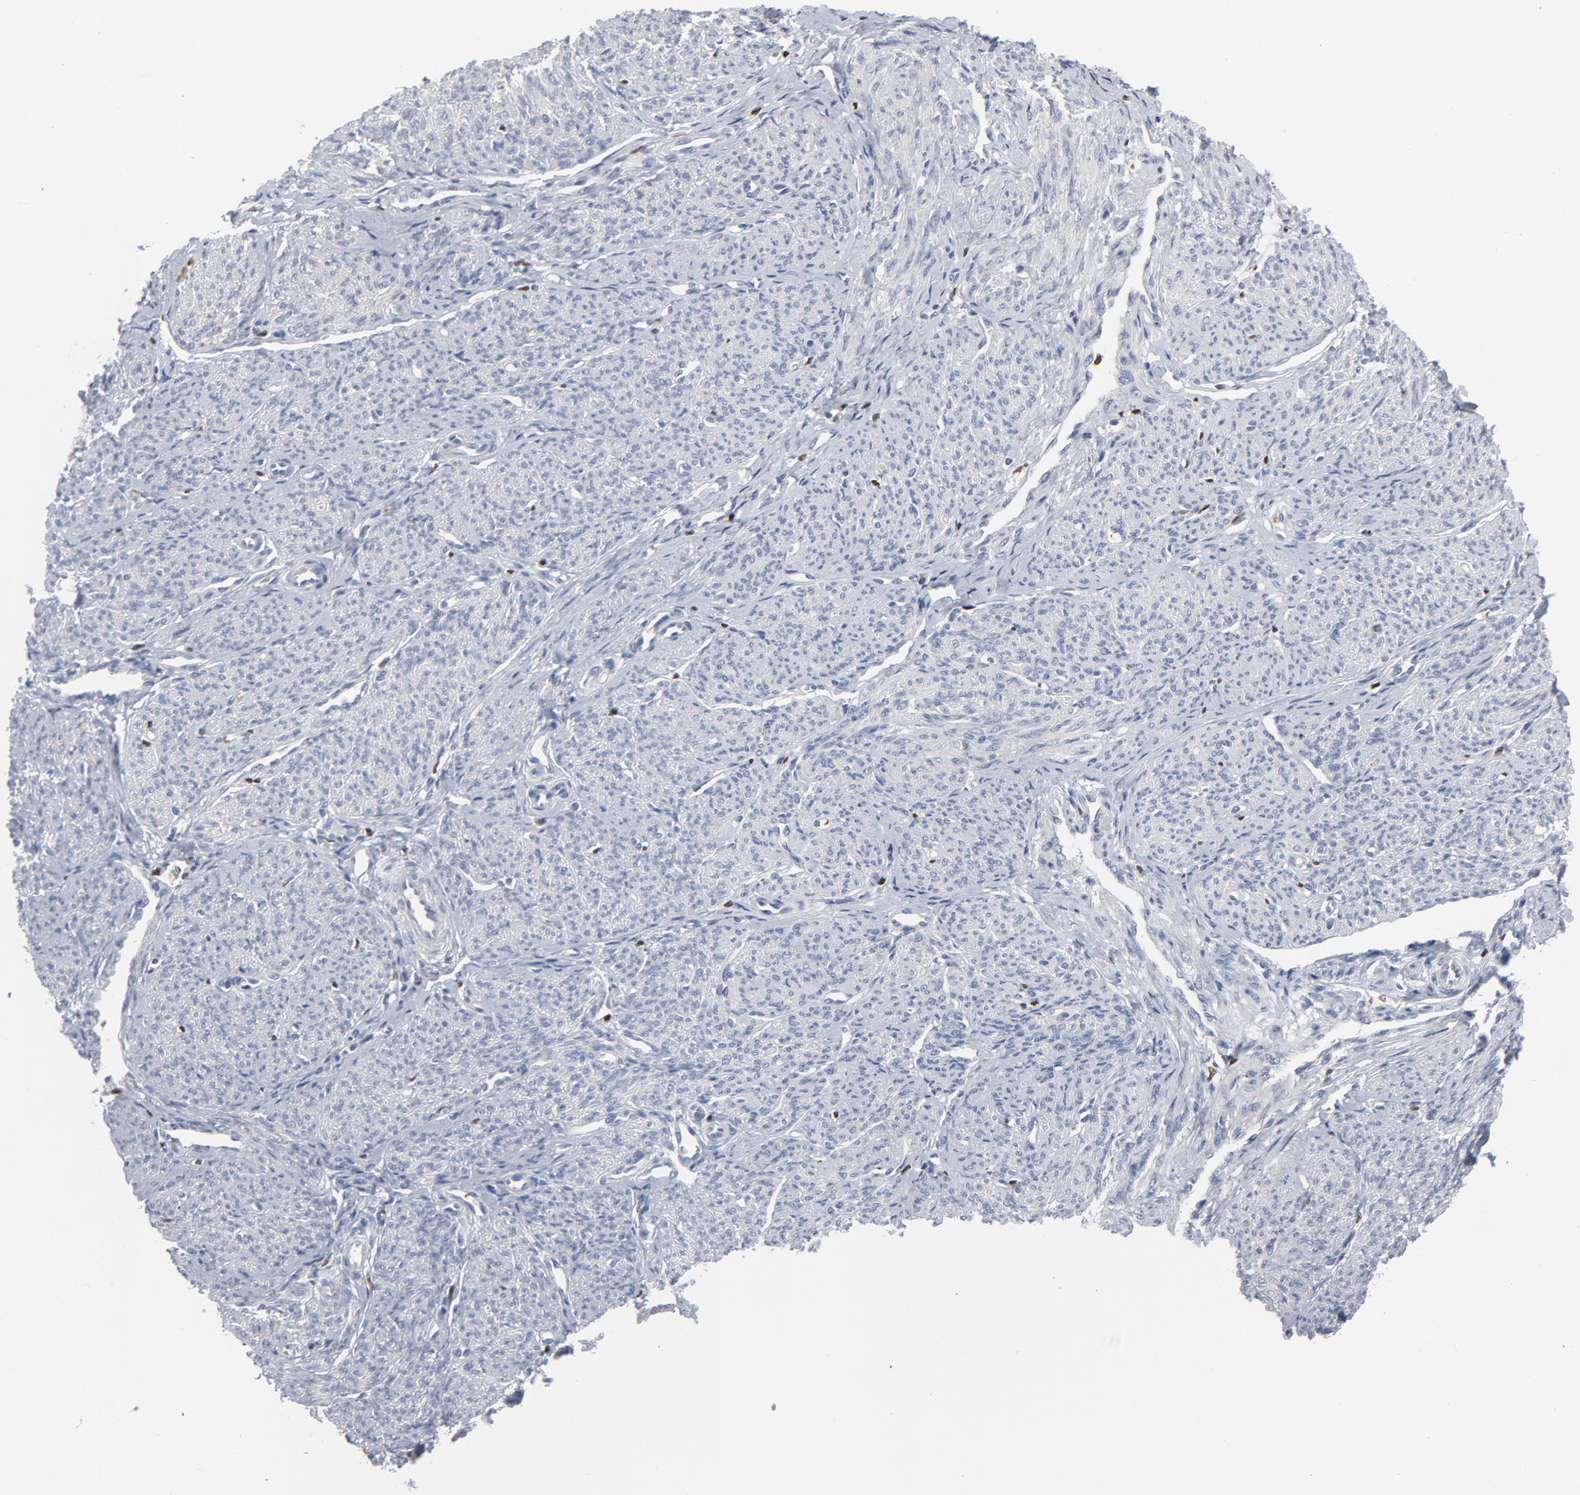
{"staining": {"intensity": "weak", "quantity": ">75%", "location": "cytoplasmic/membranous"}, "tissue": "smooth muscle", "cell_type": "Smooth muscle cells", "image_type": "normal", "snomed": [{"axis": "morphology", "description": "Normal tissue, NOS"}, {"axis": "topography", "description": "Smooth muscle"}], "caption": "Immunohistochemistry (IHC) (DAB) staining of benign smooth muscle shows weak cytoplasmic/membranous protein expression in about >75% of smooth muscle cells.", "gene": "SPI1", "patient": {"sex": "female", "age": 65}}